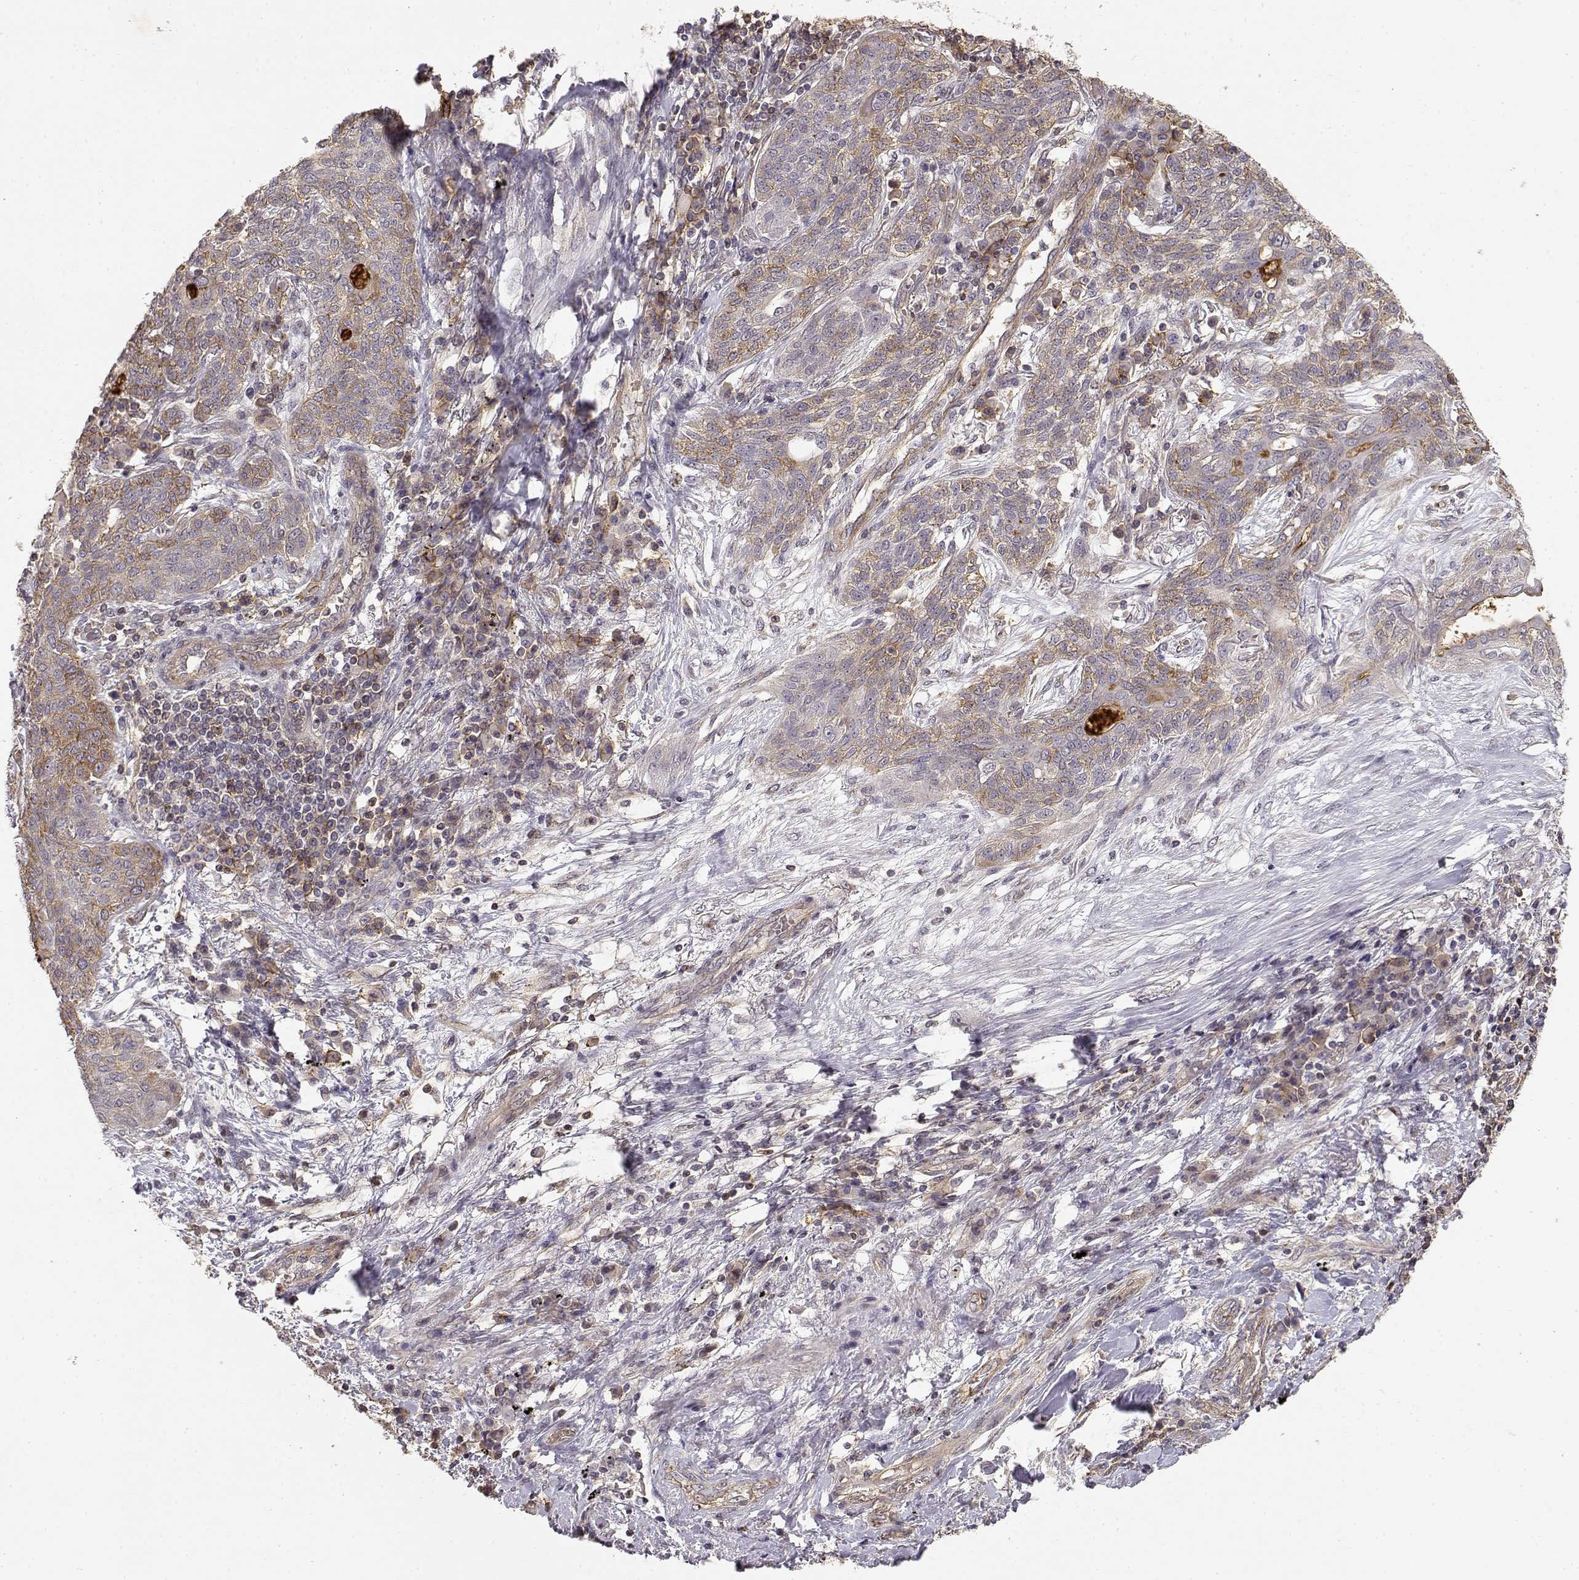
{"staining": {"intensity": "weak", "quantity": "<25%", "location": "cytoplasmic/membranous"}, "tissue": "lung cancer", "cell_type": "Tumor cells", "image_type": "cancer", "snomed": [{"axis": "morphology", "description": "Squamous cell carcinoma, NOS"}, {"axis": "topography", "description": "Lung"}], "caption": "The micrograph demonstrates no staining of tumor cells in lung cancer.", "gene": "IFITM1", "patient": {"sex": "female", "age": 70}}